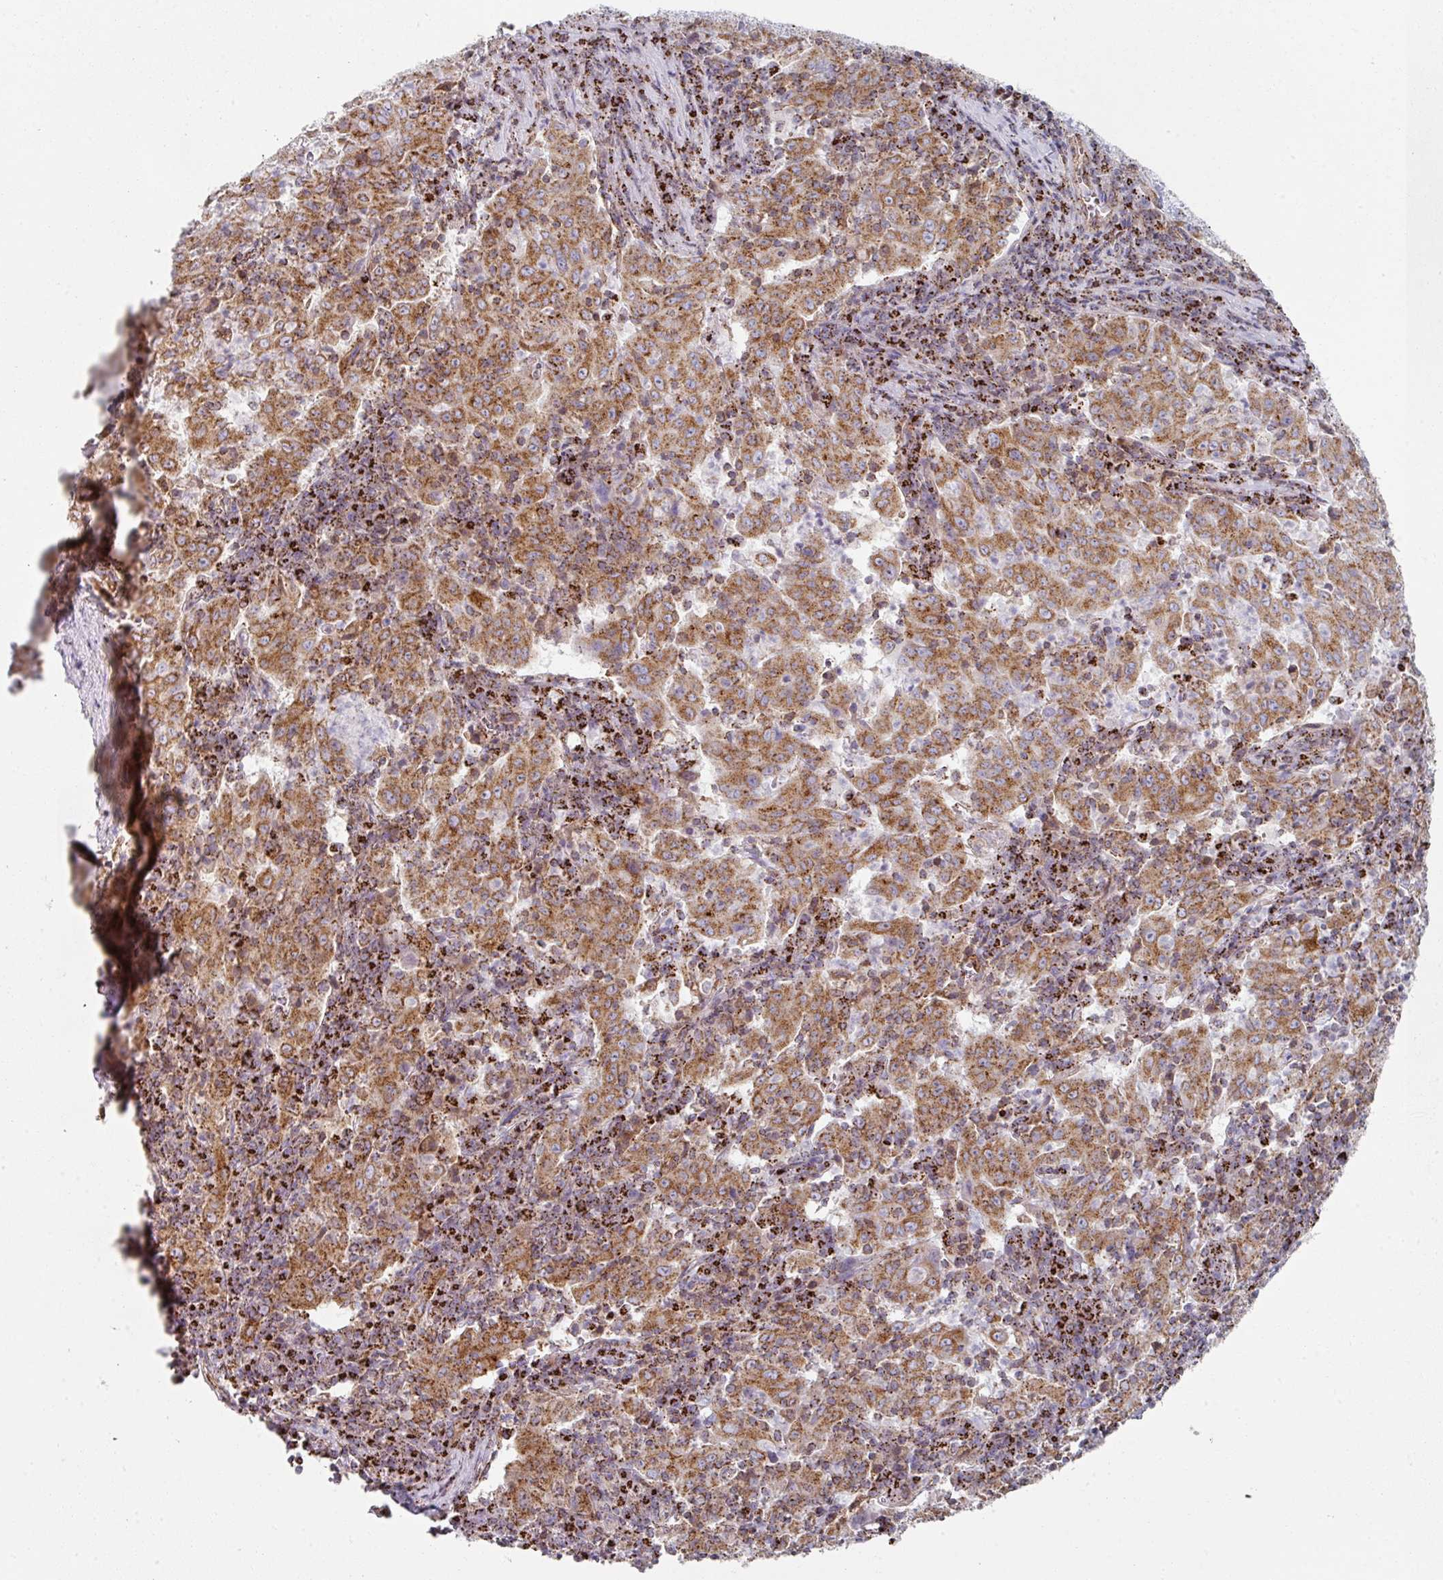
{"staining": {"intensity": "moderate", "quantity": ">75%", "location": "cytoplasmic/membranous"}, "tissue": "pancreatic cancer", "cell_type": "Tumor cells", "image_type": "cancer", "snomed": [{"axis": "morphology", "description": "Adenocarcinoma, NOS"}, {"axis": "topography", "description": "Pancreas"}], "caption": "A photomicrograph showing moderate cytoplasmic/membranous positivity in approximately >75% of tumor cells in pancreatic cancer, as visualized by brown immunohistochemical staining.", "gene": "CCDC85B", "patient": {"sex": "male", "age": 63}}